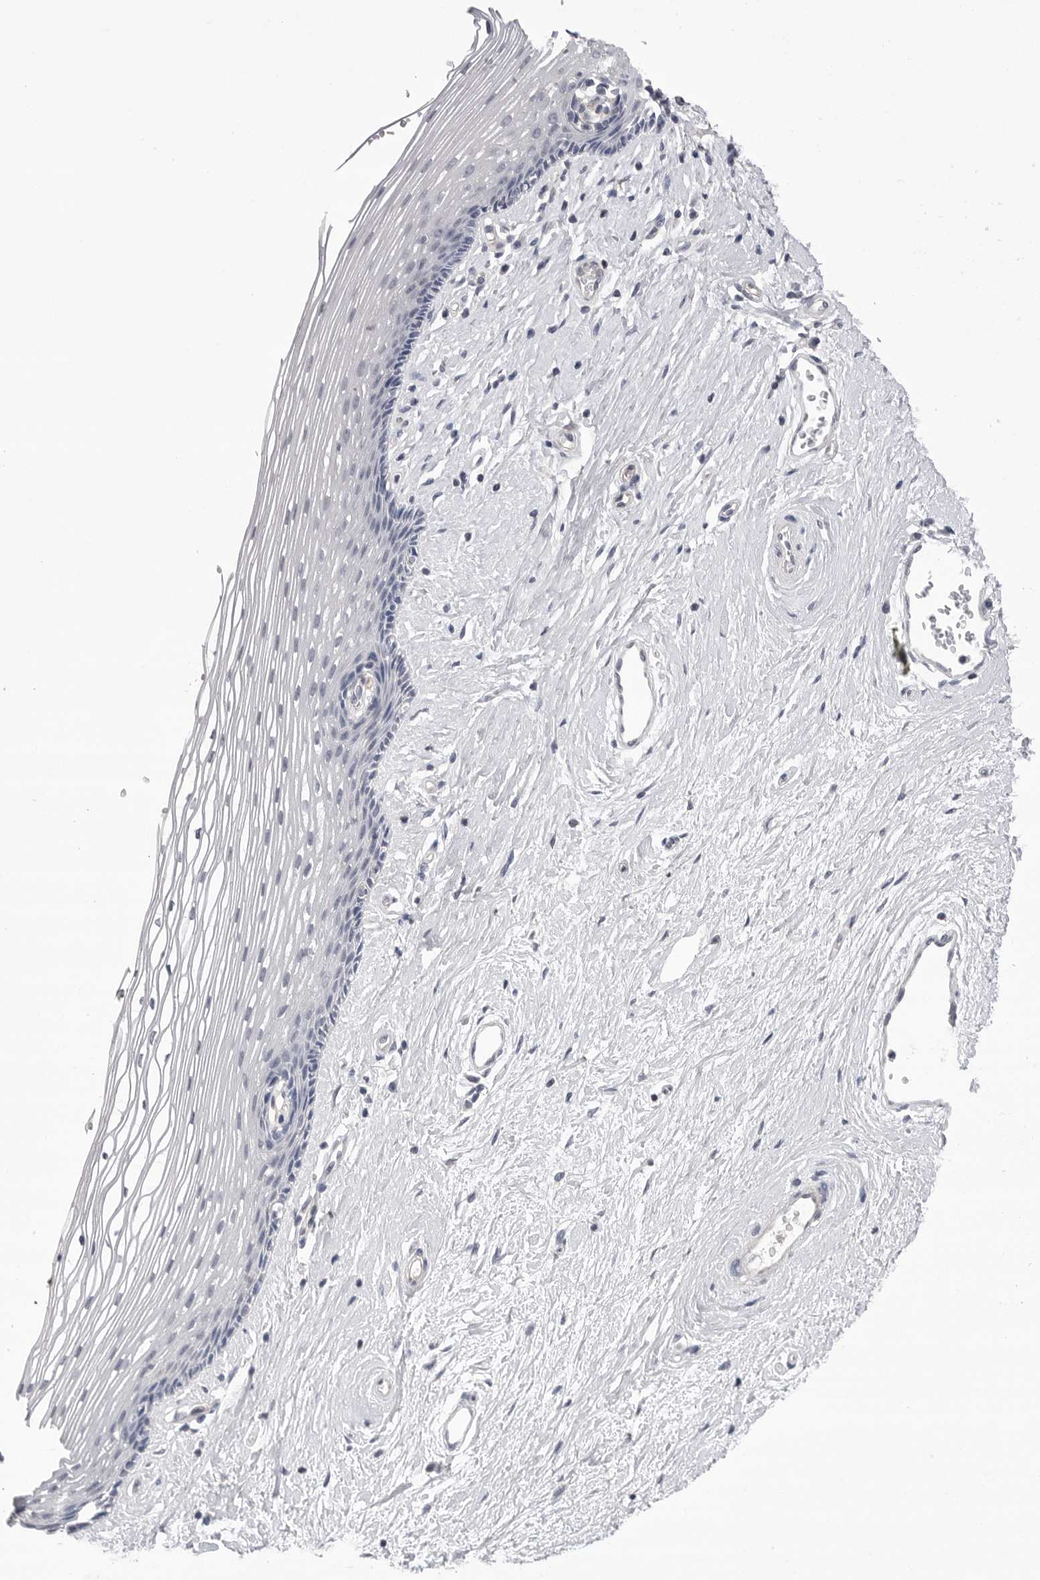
{"staining": {"intensity": "negative", "quantity": "none", "location": "none"}, "tissue": "vagina", "cell_type": "Squamous epithelial cells", "image_type": "normal", "snomed": [{"axis": "morphology", "description": "Normal tissue, NOS"}, {"axis": "topography", "description": "Vagina"}], "caption": "Immunohistochemical staining of benign vagina demonstrates no significant expression in squamous epithelial cells.", "gene": "DLGAP3", "patient": {"sex": "female", "age": 46}}